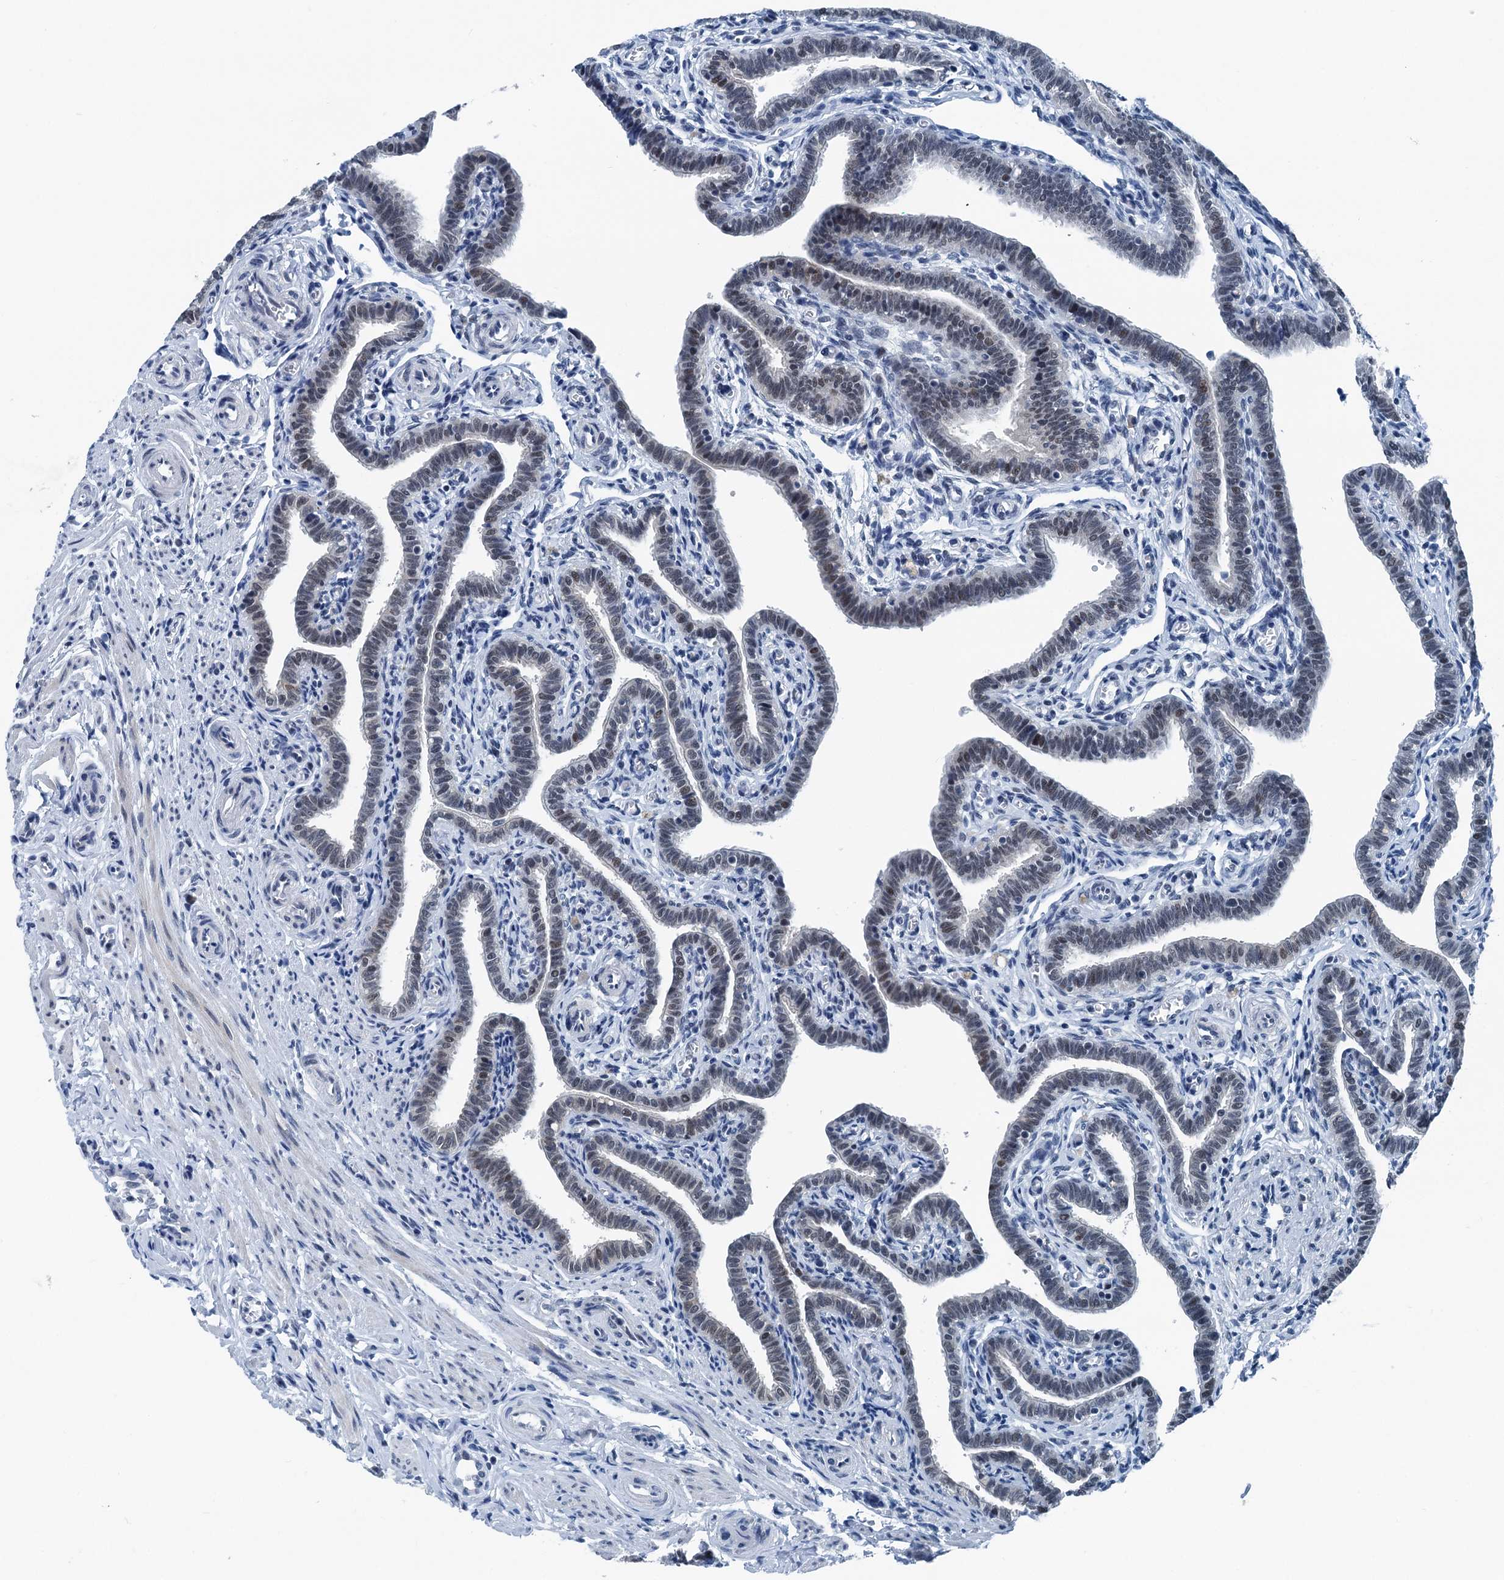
{"staining": {"intensity": "moderate", "quantity": "<25%", "location": "nuclear"}, "tissue": "fallopian tube", "cell_type": "Glandular cells", "image_type": "normal", "snomed": [{"axis": "morphology", "description": "Normal tissue, NOS"}, {"axis": "topography", "description": "Fallopian tube"}], "caption": "Moderate nuclear protein staining is appreciated in about <25% of glandular cells in fallopian tube.", "gene": "TRPT1", "patient": {"sex": "female", "age": 36}}